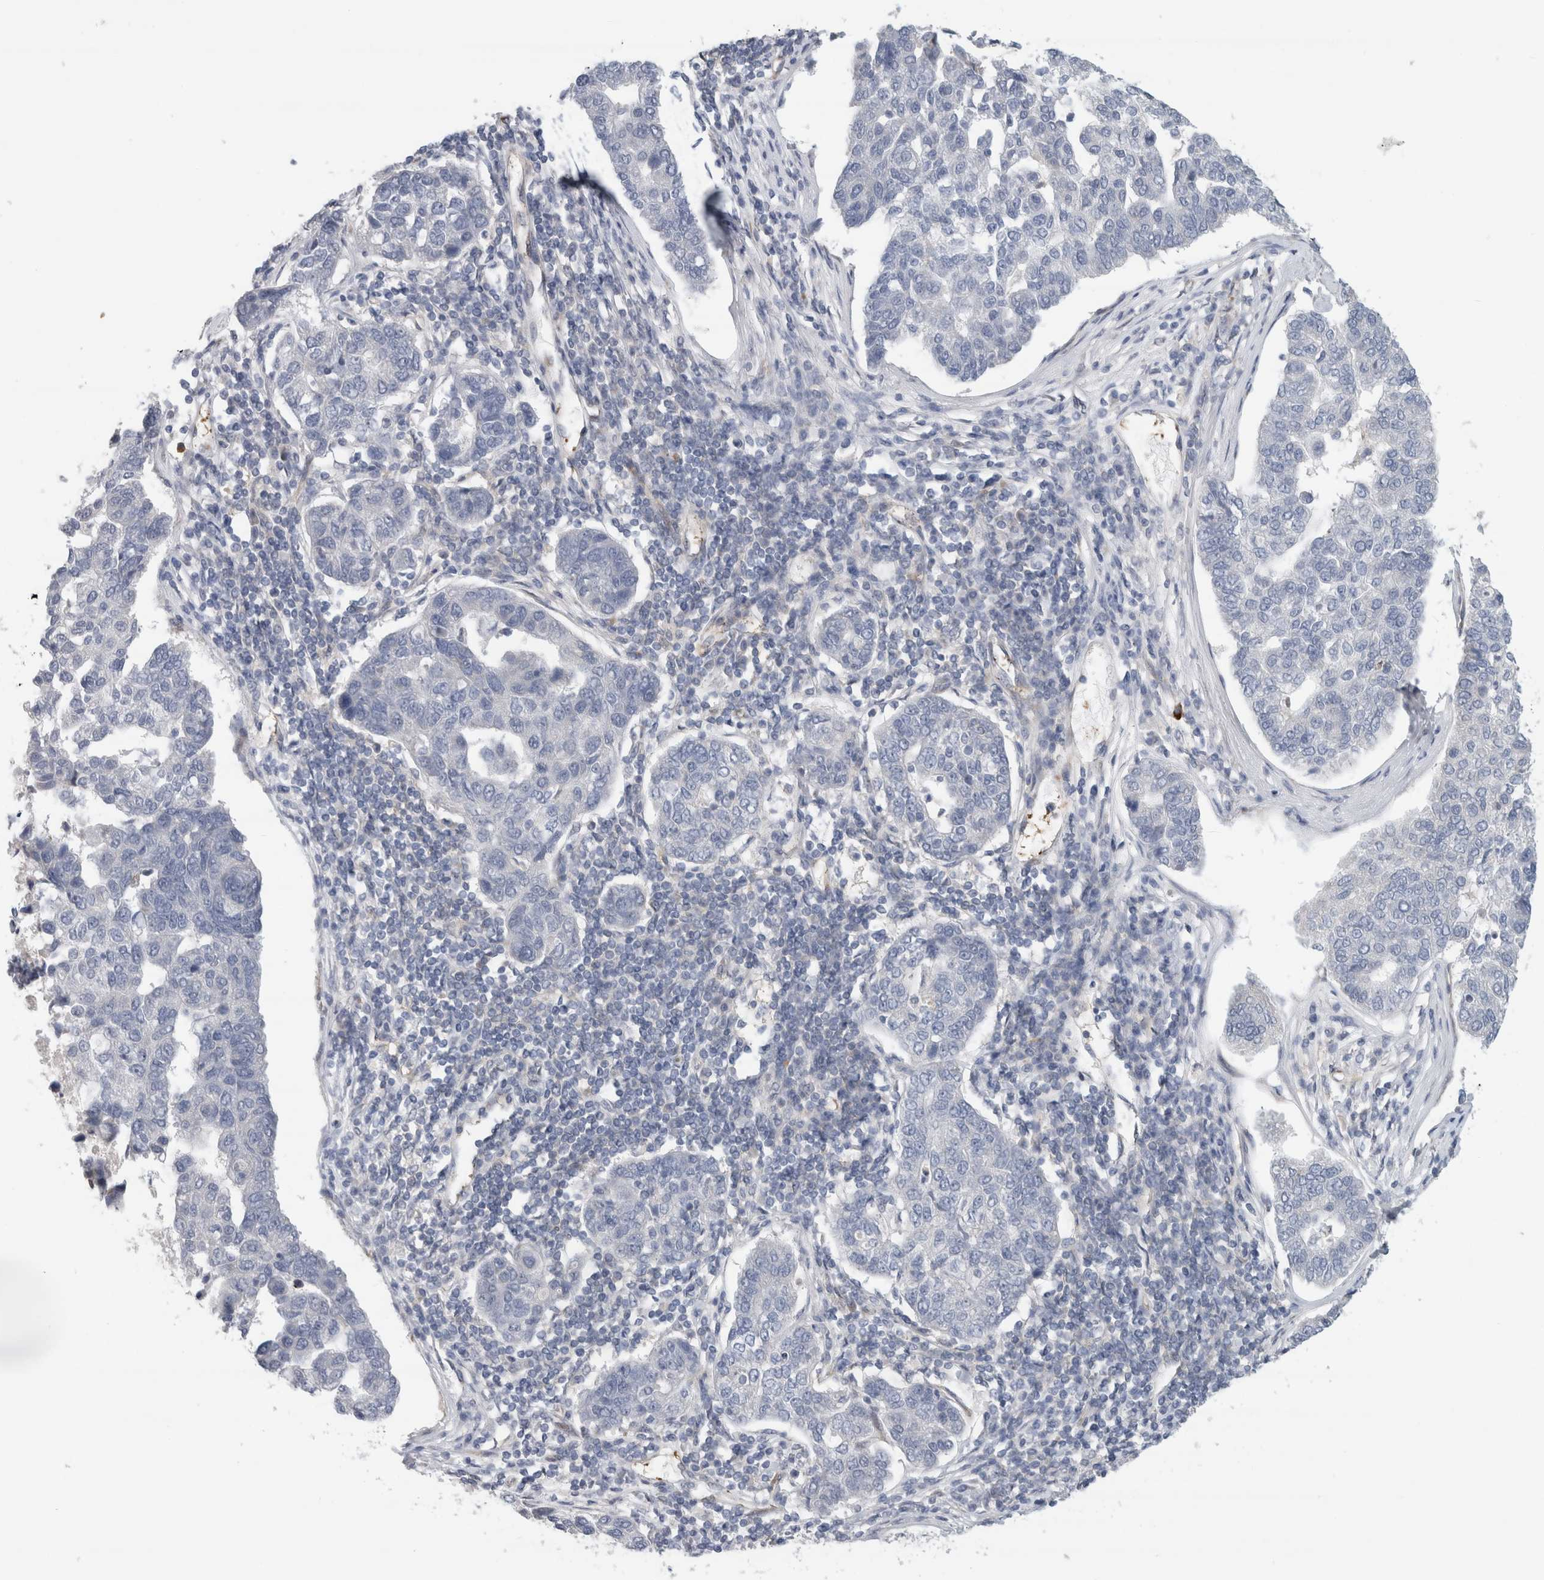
{"staining": {"intensity": "negative", "quantity": "none", "location": "none"}, "tissue": "pancreatic cancer", "cell_type": "Tumor cells", "image_type": "cancer", "snomed": [{"axis": "morphology", "description": "Adenocarcinoma, NOS"}, {"axis": "topography", "description": "Pancreas"}], "caption": "This is a photomicrograph of IHC staining of pancreatic cancer, which shows no expression in tumor cells. (DAB (3,3'-diaminobenzidine) immunohistochemistry with hematoxylin counter stain).", "gene": "EIF4G3", "patient": {"sex": "female", "age": 61}}